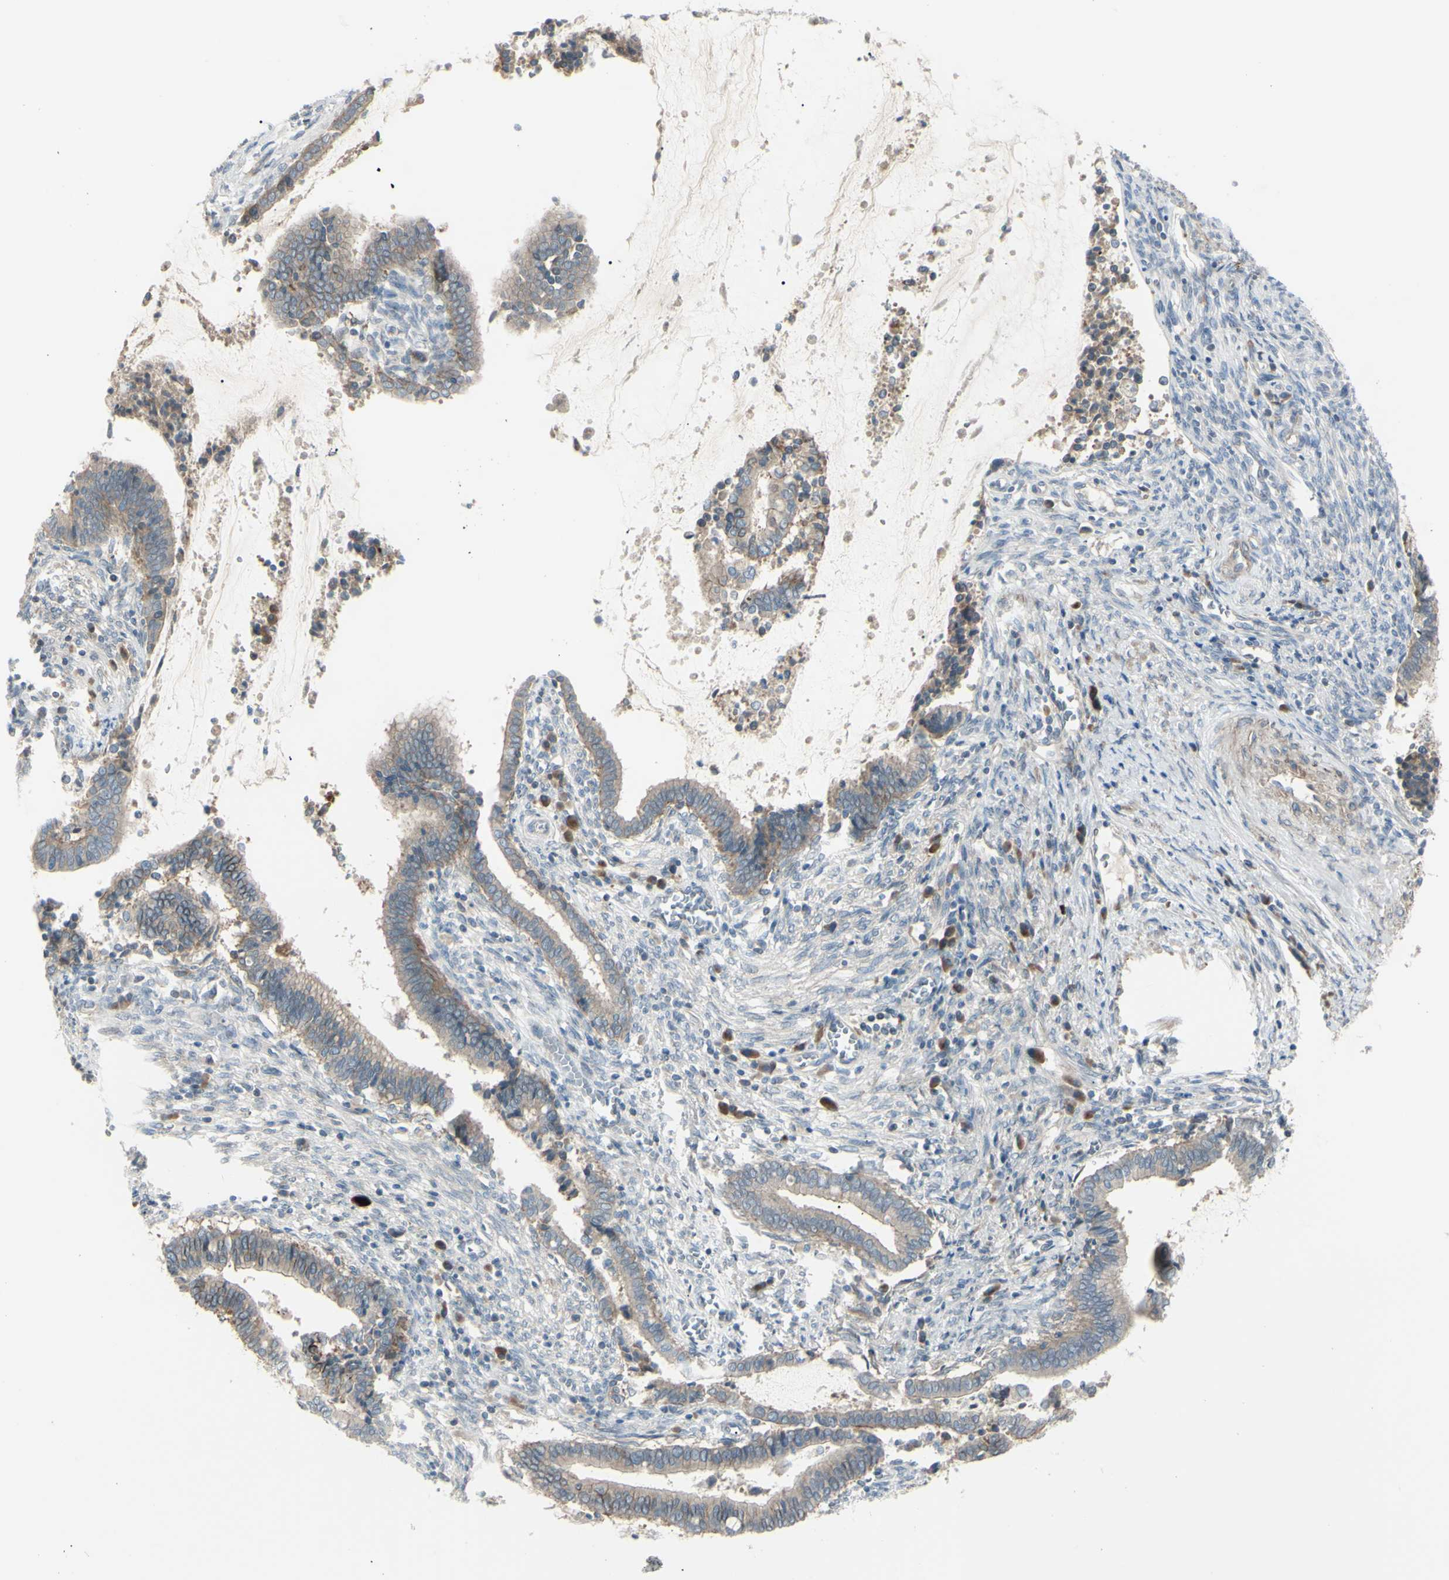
{"staining": {"intensity": "weak", "quantity": ">75%", "location": "cytoplasmic/membranous"}, "tissue": "cervical cancer", "cell_type": "Tumor cells", "image_type": "cancer", "snomed": [{"axis": "morphology", "description": "Adenocarcinoma, NOS"}, {"axis": "topography", "description": "Cervix"}], "caption": "The immunohistochemical stain labels weak cytoplasmic/membranous staining in tumor cells of adenocarcinoma (cervical) tissue.", "gene": "LRRK1", "patient": {"sex": "female", "age": 44}}